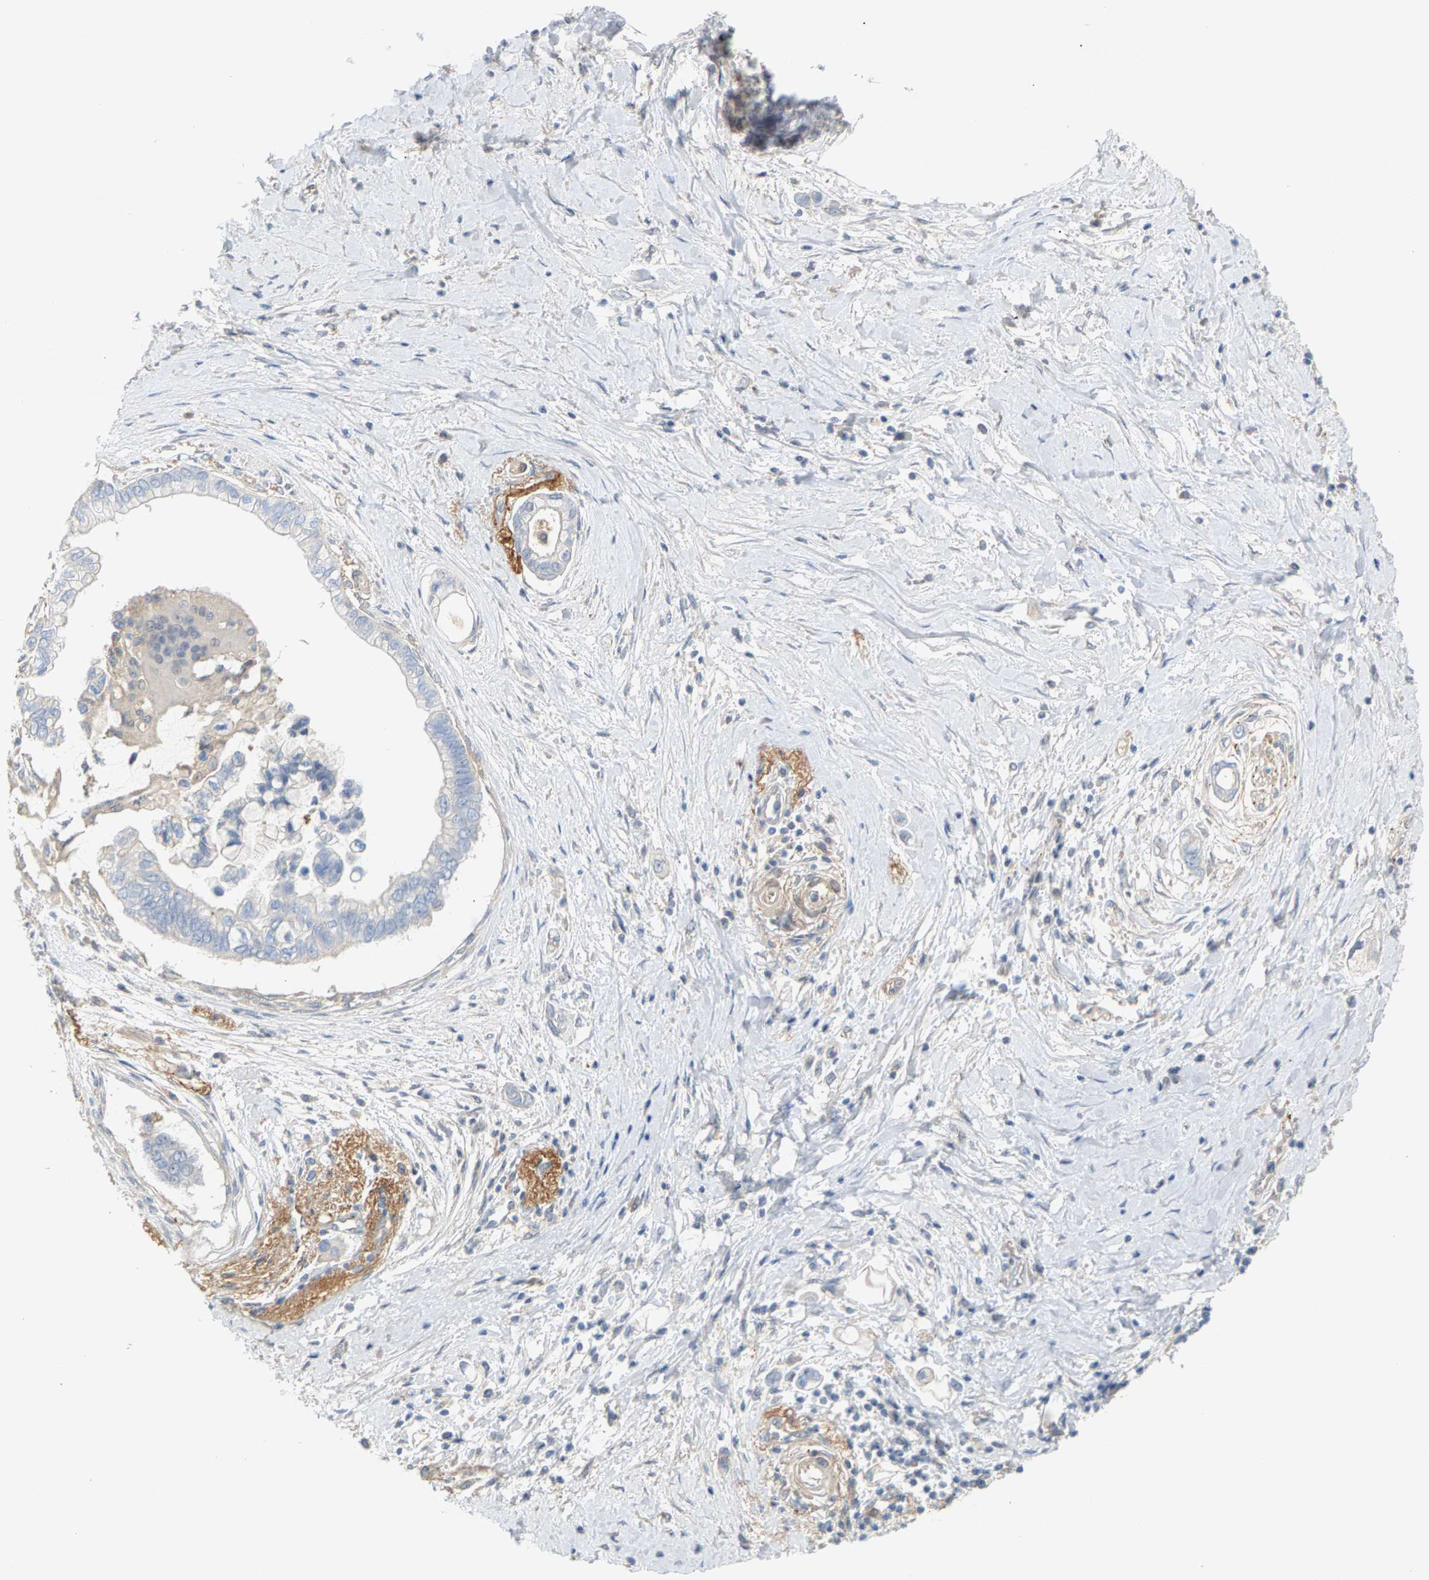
{"staining": {"intensity": "negative", "quantity": "none", "location": "none"}, "tissue": "pancreatic cancer", "cell_type": "Tumor cells", "image_type": "cancer", "snomed": [{"axis": "morphology", "description": "Adenocarcinoma, NOS"}, {"axis": "topography", "description": "Pancreas"}], "caption": "DAB (3,3'-diaminobenzidine) immunohistochemical staining of pancreatic cancer demonstrates no significant expression in tumor cells. (DAB immunohistochemistry (IHC) with hematoxylin counter stain).", "gene": "KRTAP27-1", "patient": {"sex": "male", "age": 59}}